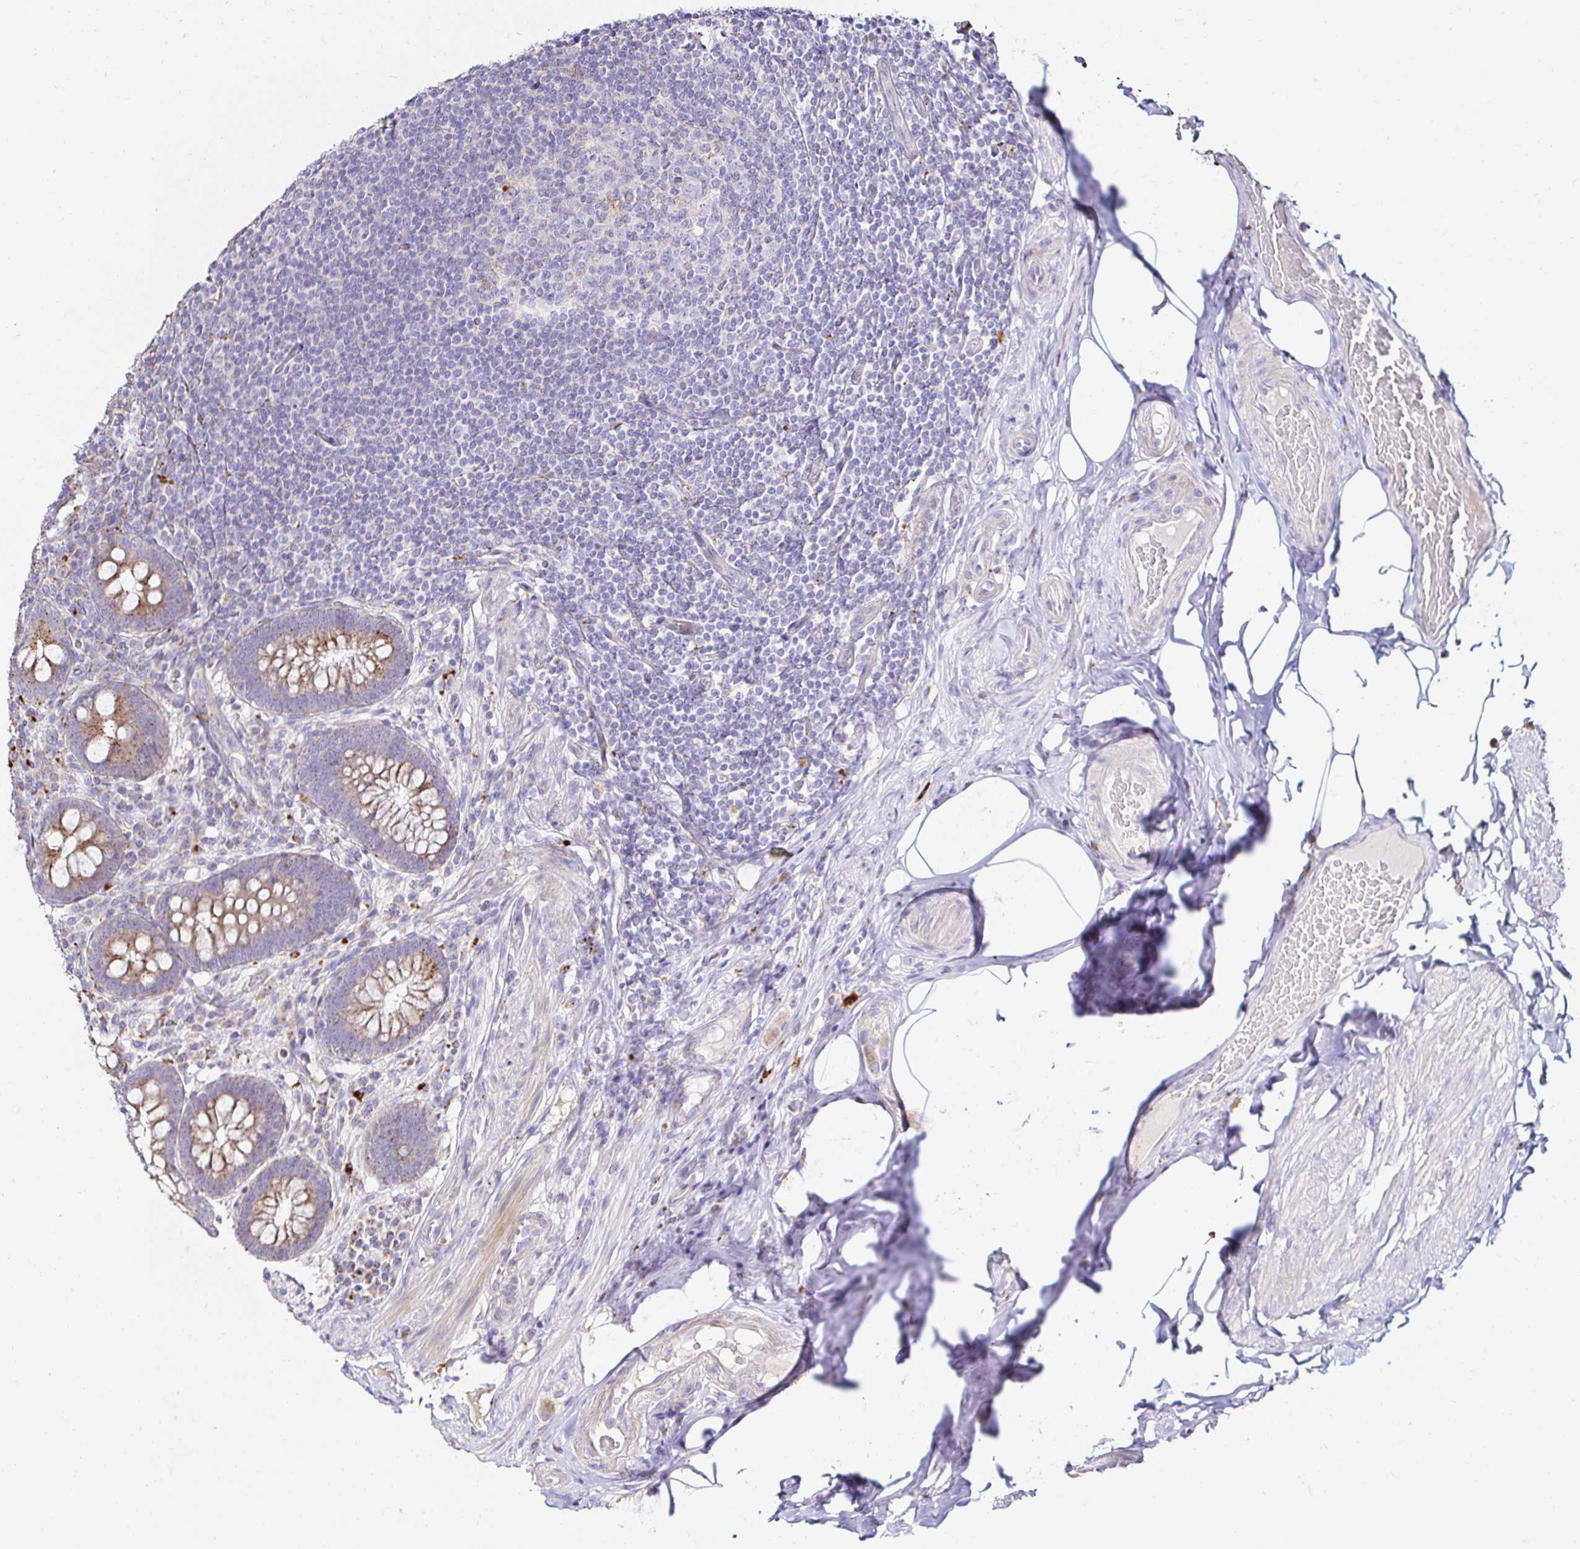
{"staining": {"intensity": "moderate", "quantity": ">75%", "location": "cytoplasmic/membranous"}, "tissue": "appendix", "cell_type": "Glandular cells", "image_type": "normal", "snomed": [{"axis": "morphology", "description": "Normal tissue, NOS"}, {"axis": "topography", "description": "Appendix"}], "caption": "A micrograph of appendix stained for a protein shows moderate cytoplasmic/membranous brown staining in glandular cells.", "gene": "GALNS", "patient": {"sex": "male", "age": 71}}